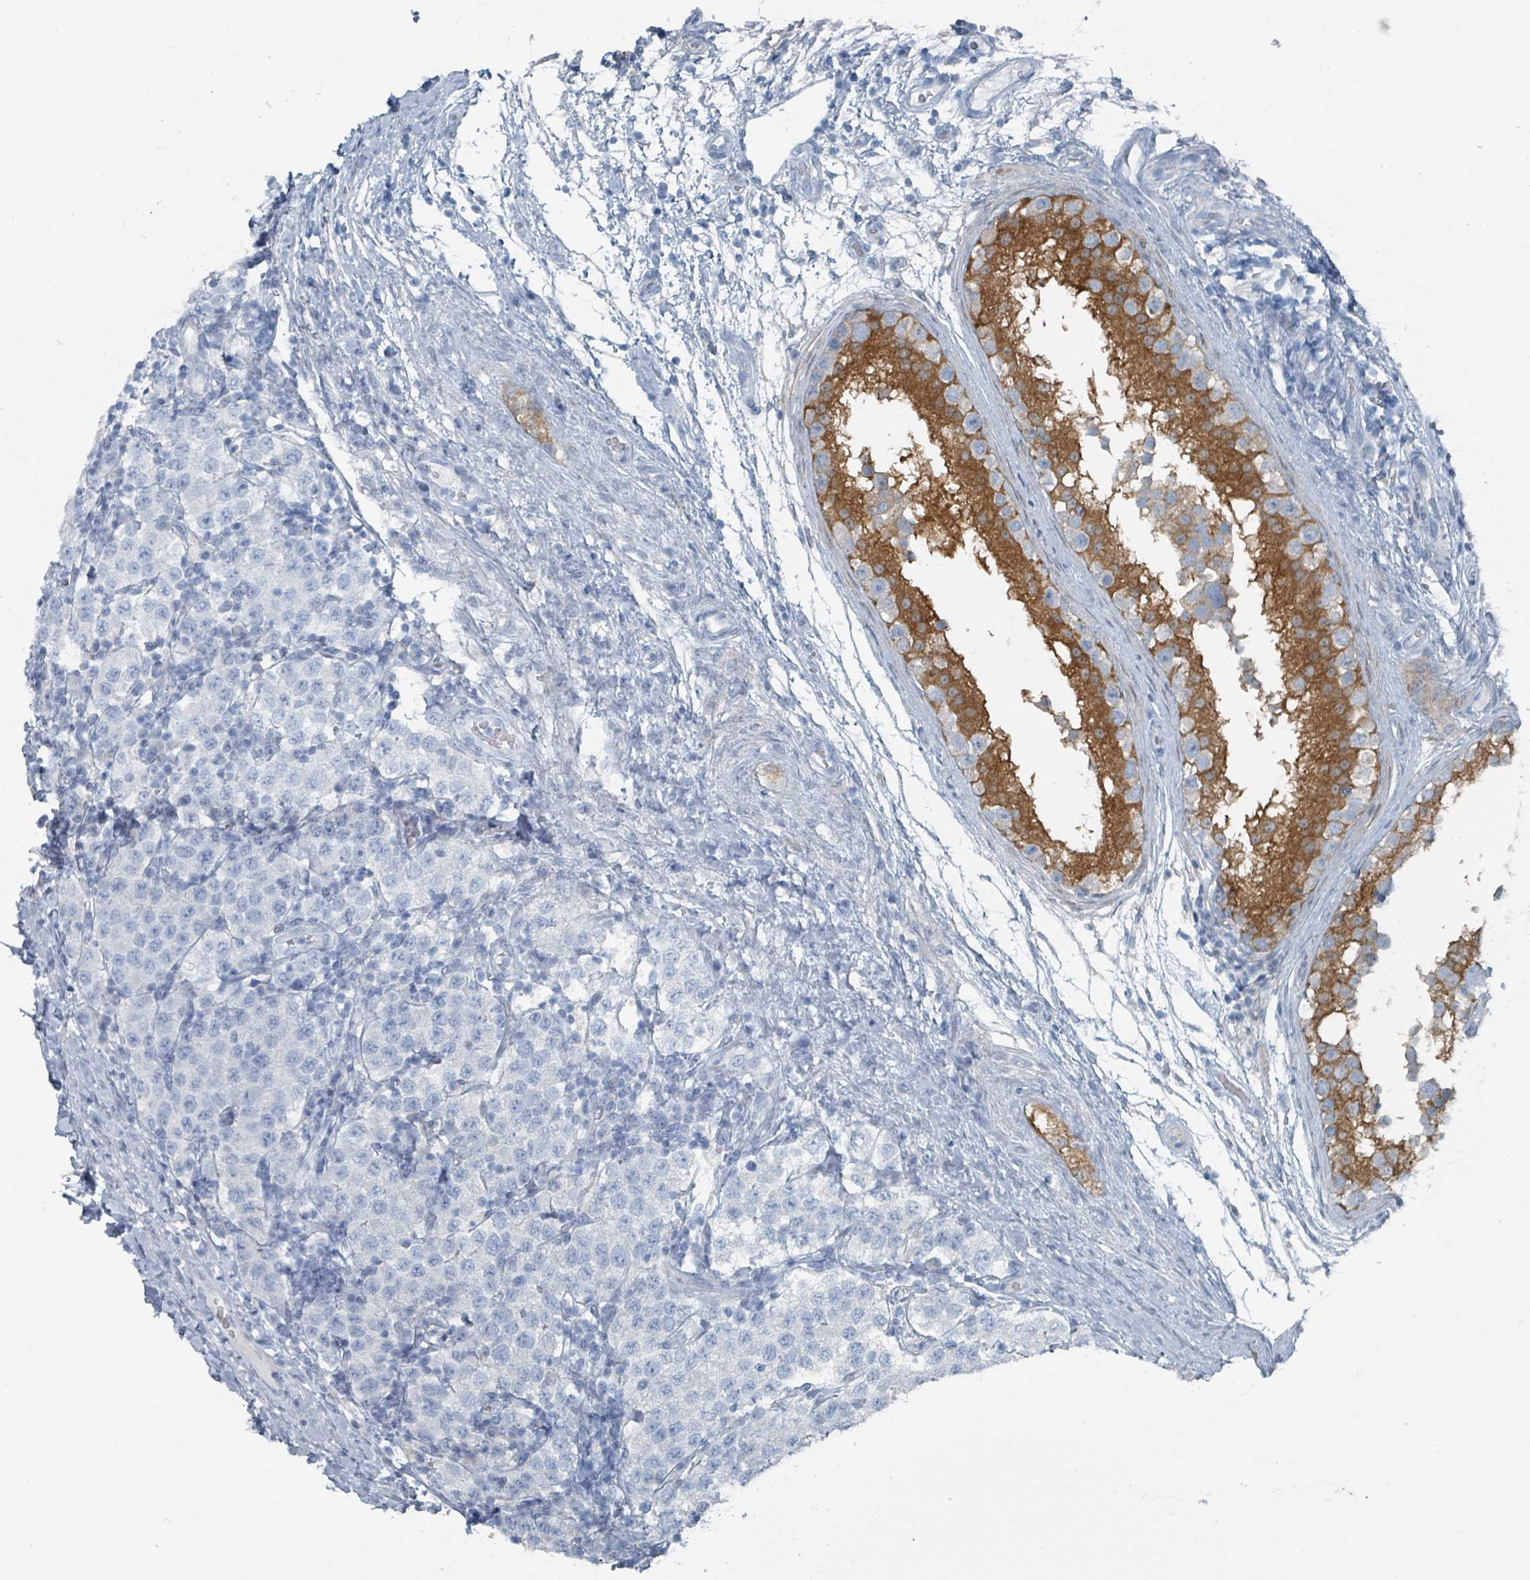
{"staining": {"intensity": "negative", "quantity": "none", "location": "none"}, "tissue": "testis cancer", "cell_type": "Tumor cells", "image_type": "cancer", "snomed": [{"axis": "morphology", "description": "Seminoma, NOS"}, {"axis": "topography", "description": "Testis"}], "caption": "The photomicrograph shows no significant staining in tumor cells of testis cancer (seminoma).", "gene": "GAMT", "patient": {"sex": "male", "age": 34}}